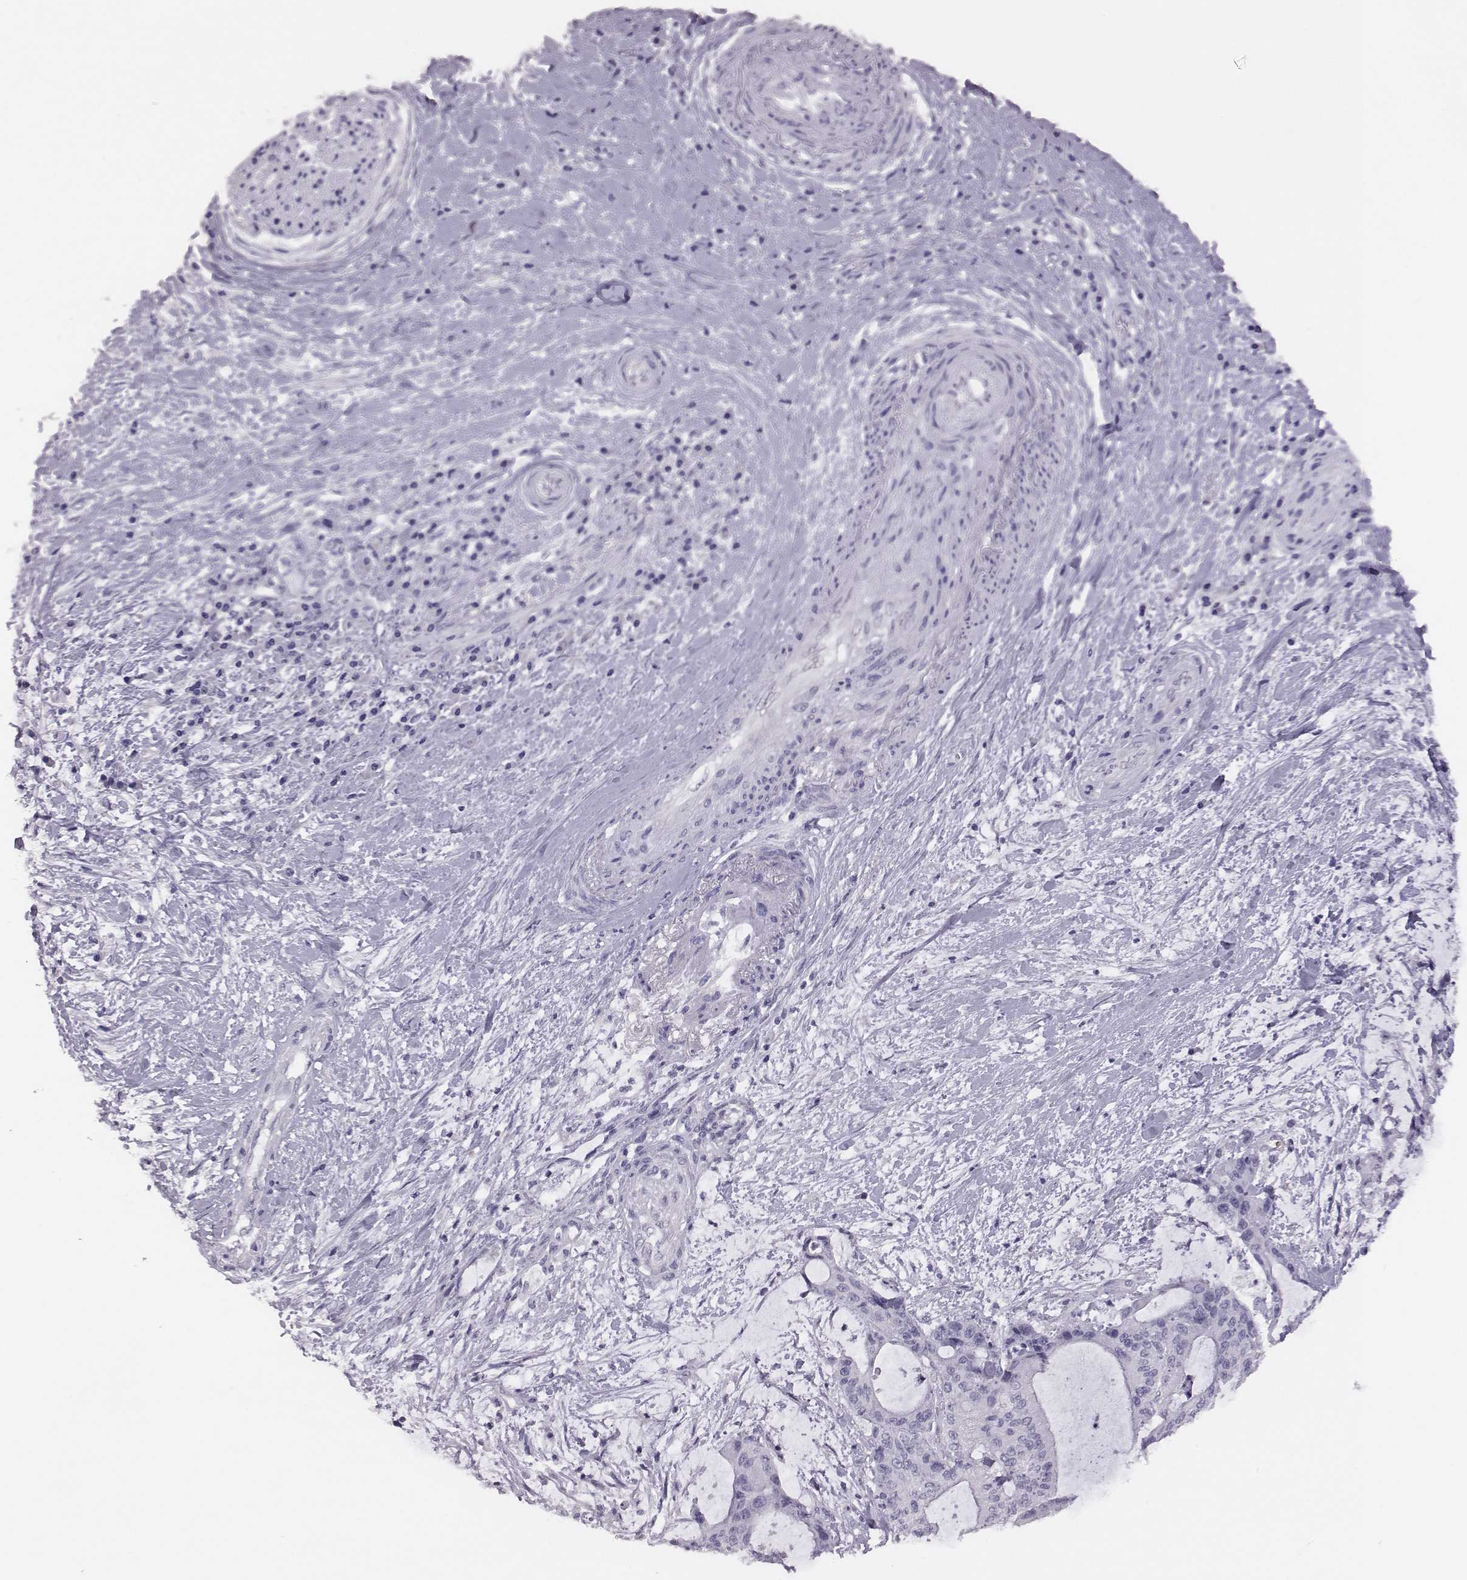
{"staining": {"intensity": "negative", "quantity": "none", "location": "none"}, "tissue": "liver cancer", "cell_type": "Tumor cells", "image_type": "cancer", "snomed": [{"axis": "morphology", "description": "Cholangiocarcinoma"}, {"axis": "topography", "description": "Liver"}], "caption": "This photomicrograph is of liver cancer (cholangiocarcinoma) stained with IHC to label a protein in brown with the nuclei are counter-stained blue. There is no staining in tumor cells.", "gene": "ACOD1", "patient": {"sex": "female", "age": 73}}